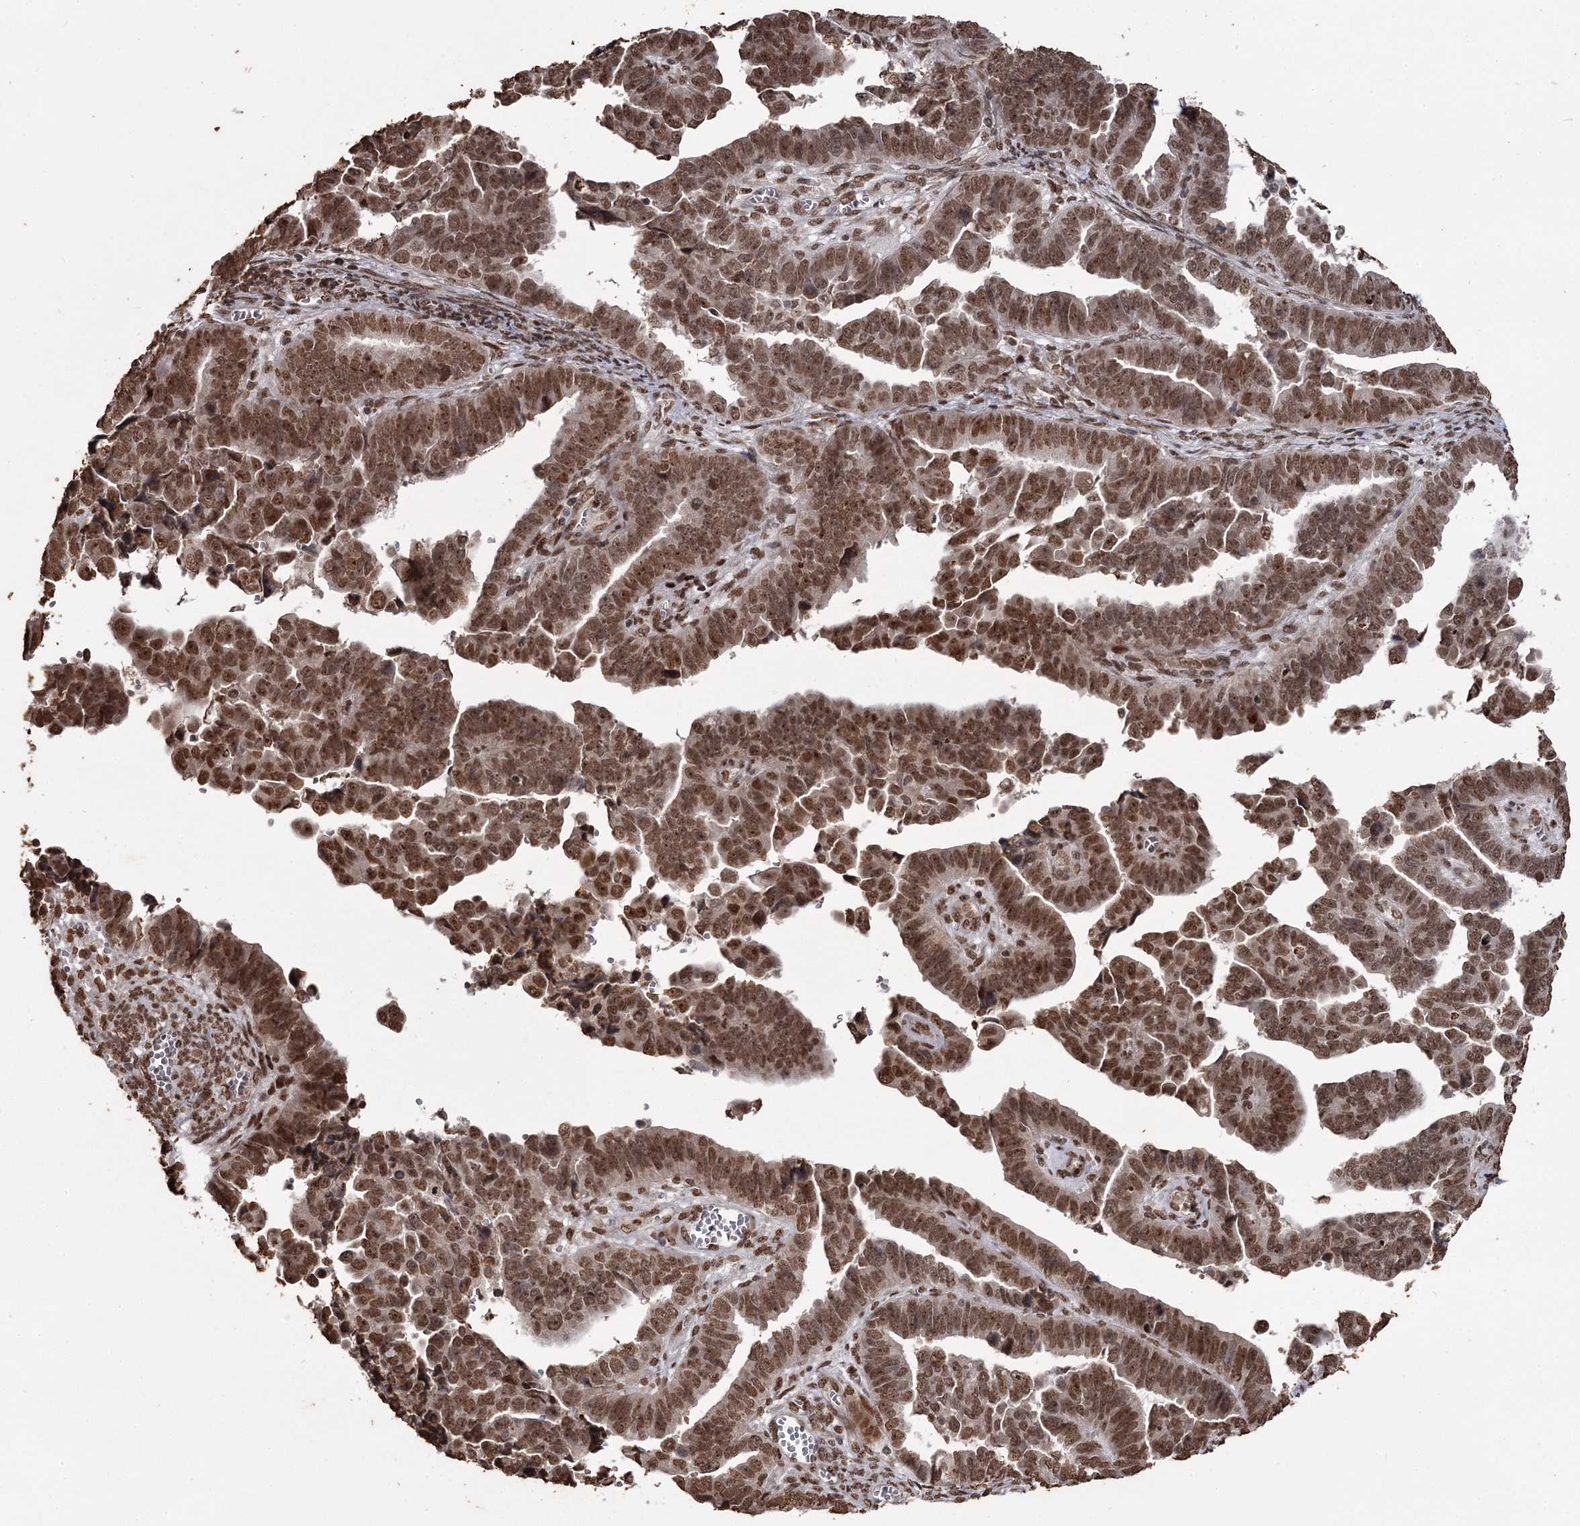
{"staining": {"intensity": "strong", "quantity": ">75%", "location": "nuclear"}, "tissue": "endometrial cancer", "cell_type": "Tumor cells", "image_type": "cancer", "snomed": [{"axis": "morphology", "description": "Adenocarcinoma, NOS"}, {"axis": "topography", "description": "Endometrium"}], "caption": "An image of adenocarcinoma (endometrial) stained for a protein reveals strong nuclear brown staining in tumor cells.", "gene": "THYN1", "patient": {"sex": "female", "age": 75}}